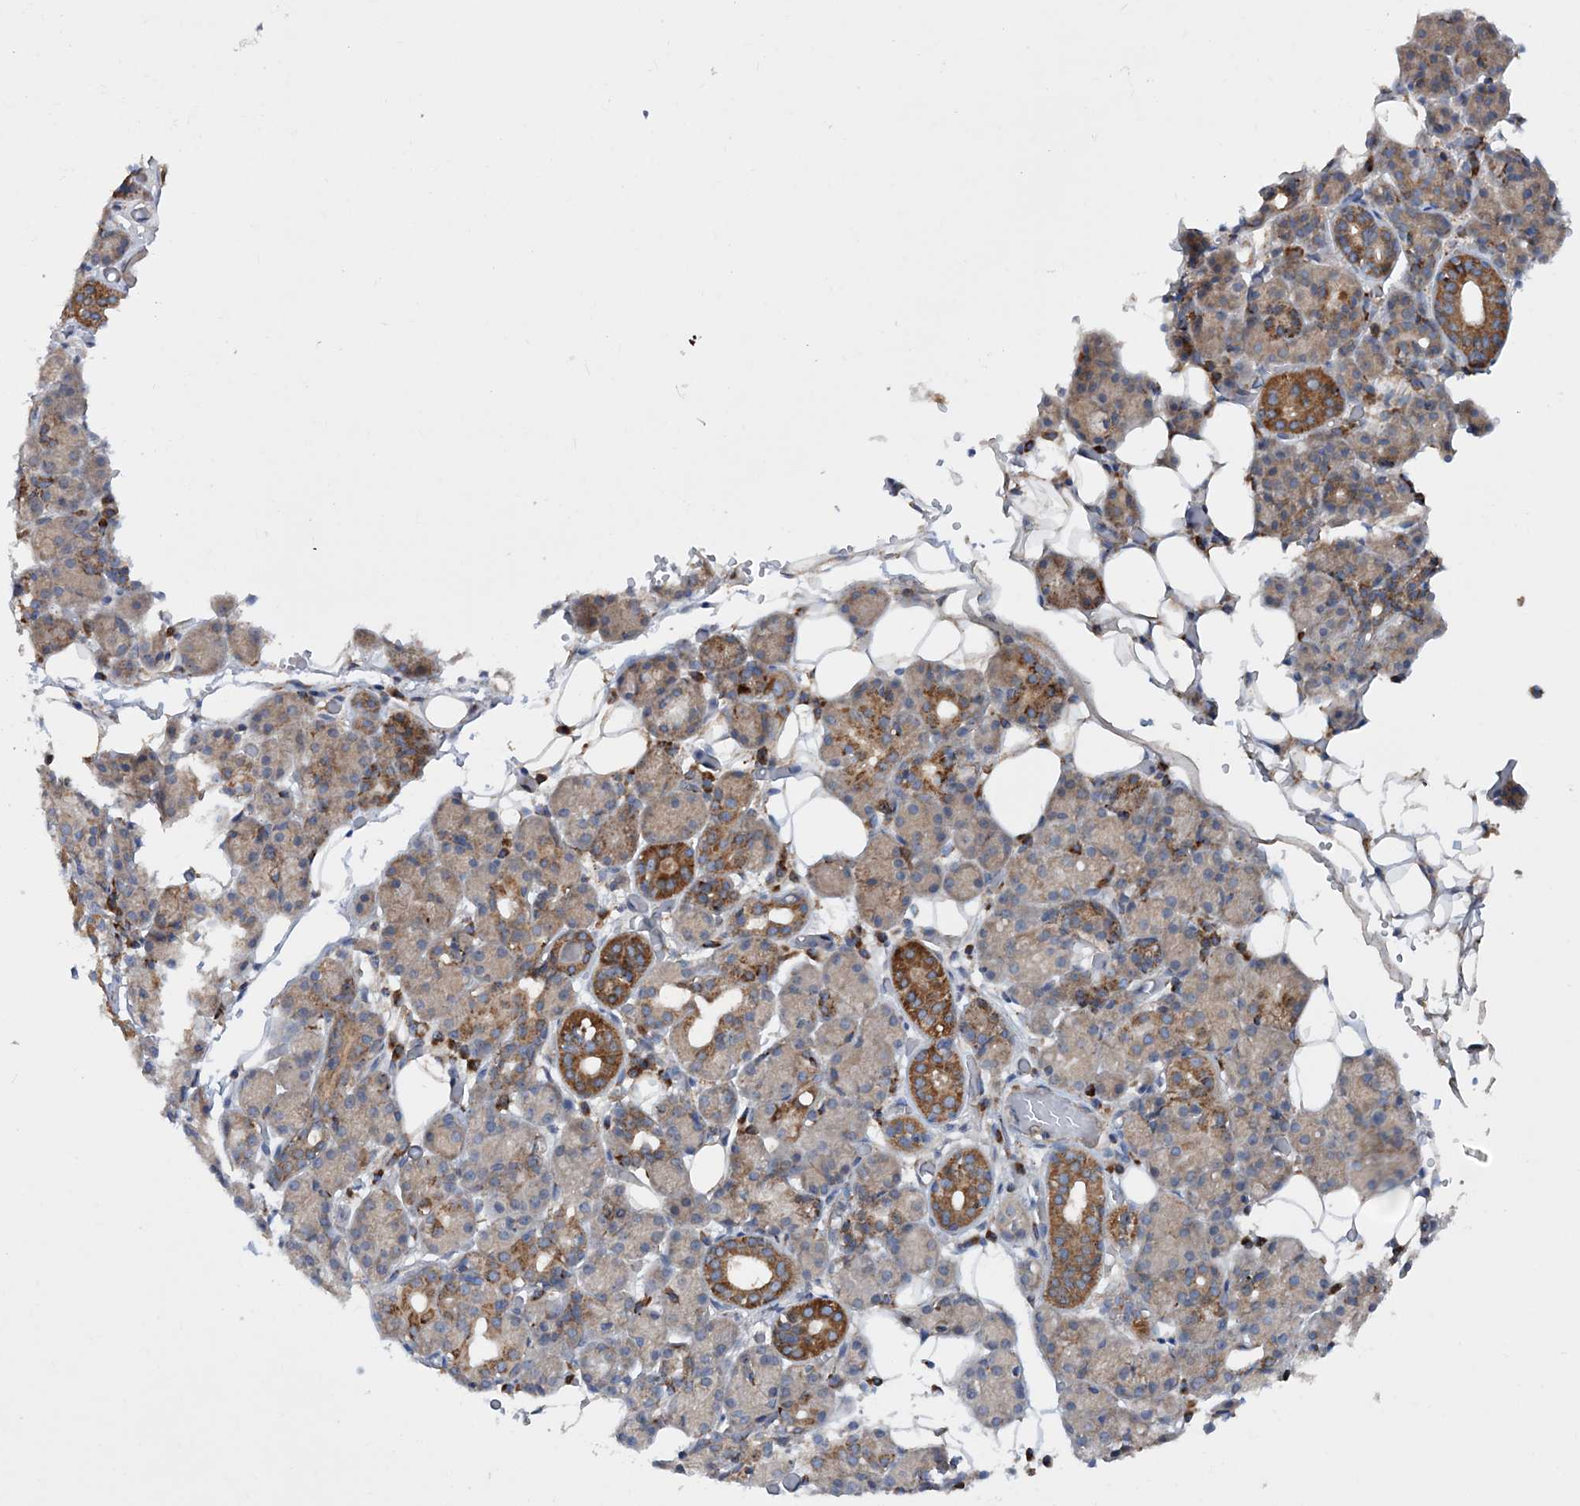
{"staining": {"intensity": "strong", "quantity": "25%-75%", "location": "cytoplasmic/membranous"}, "tissue": "salivary gland", "cell_type": "Glandular cells", "image_type": "normal", "snomed": [{"axis": "morphology", "description": "Normal tissue, NOS"}, {"axis": "topography", "description": "Salivary gland"}], "caption": "Immunohistochemistry (DAB (3,3'-diaminobenzidine)) staining of benign human salivary gland shows strong cytoplasmic/membranous protein positivity in about 25%-75% of glandular cells.", "gene": "NGLY1", "patient": {"sex": "male", "age": 63}}